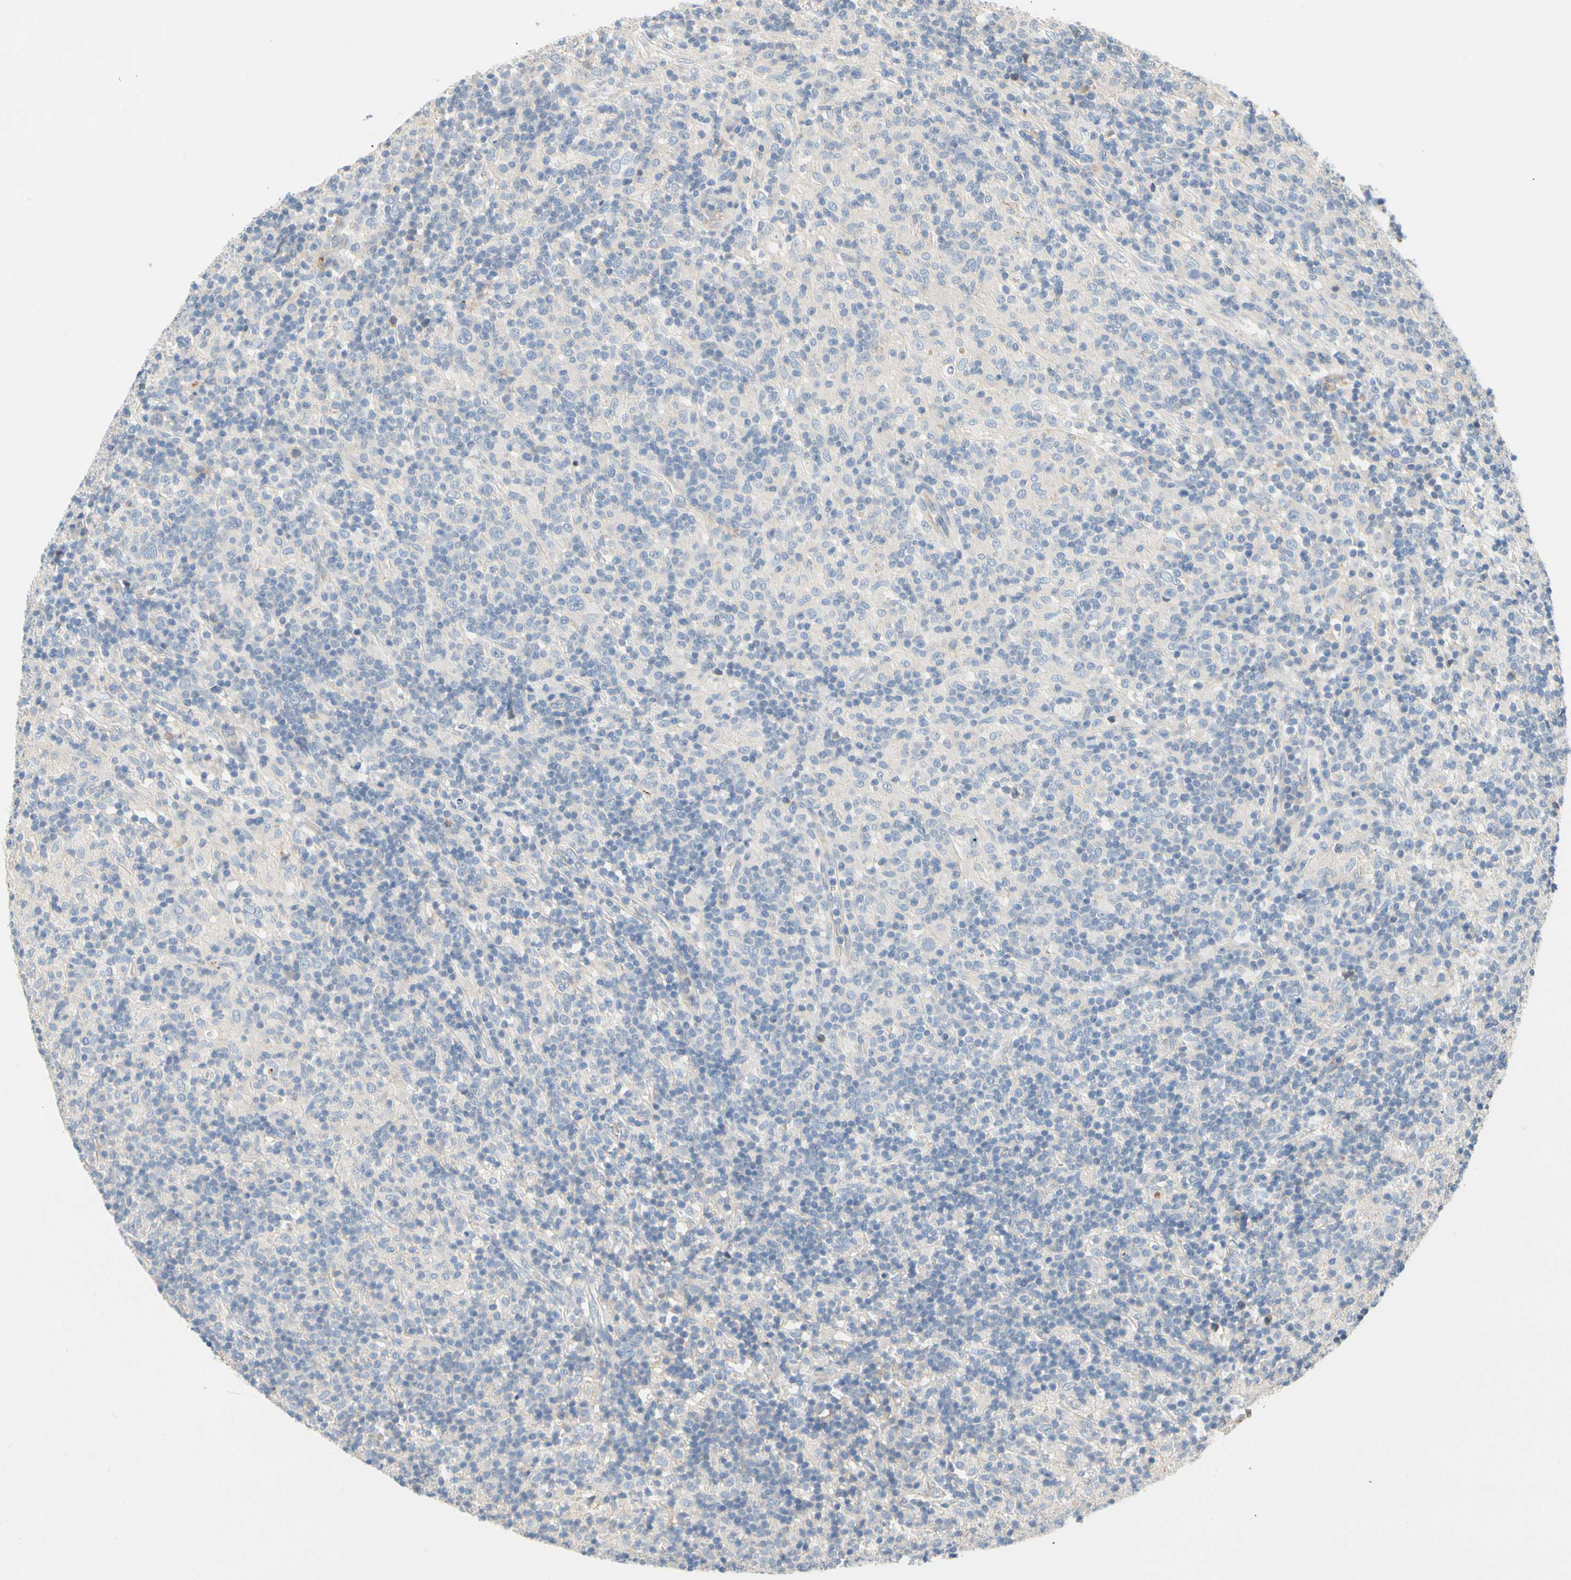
{"staining": {"intensity": "negative", "quantity": "none", "location": "none"}, "tissue": "lymphoma", "cell_type": "Tumor cells", "image_type": "cancer", "snomed": [{"axis": "morphology", "description": "Hodgkin's disease, NOS"}, {"axis": "topography", "description": "Lymph node"}], "caption": "Micrograph shows no significant protein positivity in tumor cells of lymphoma. (Brightfield microscopy of DAB immunohistochemistry at high magnification).", "gene": "CCM2L", "patient": {"sex": "male", "age": 70}}